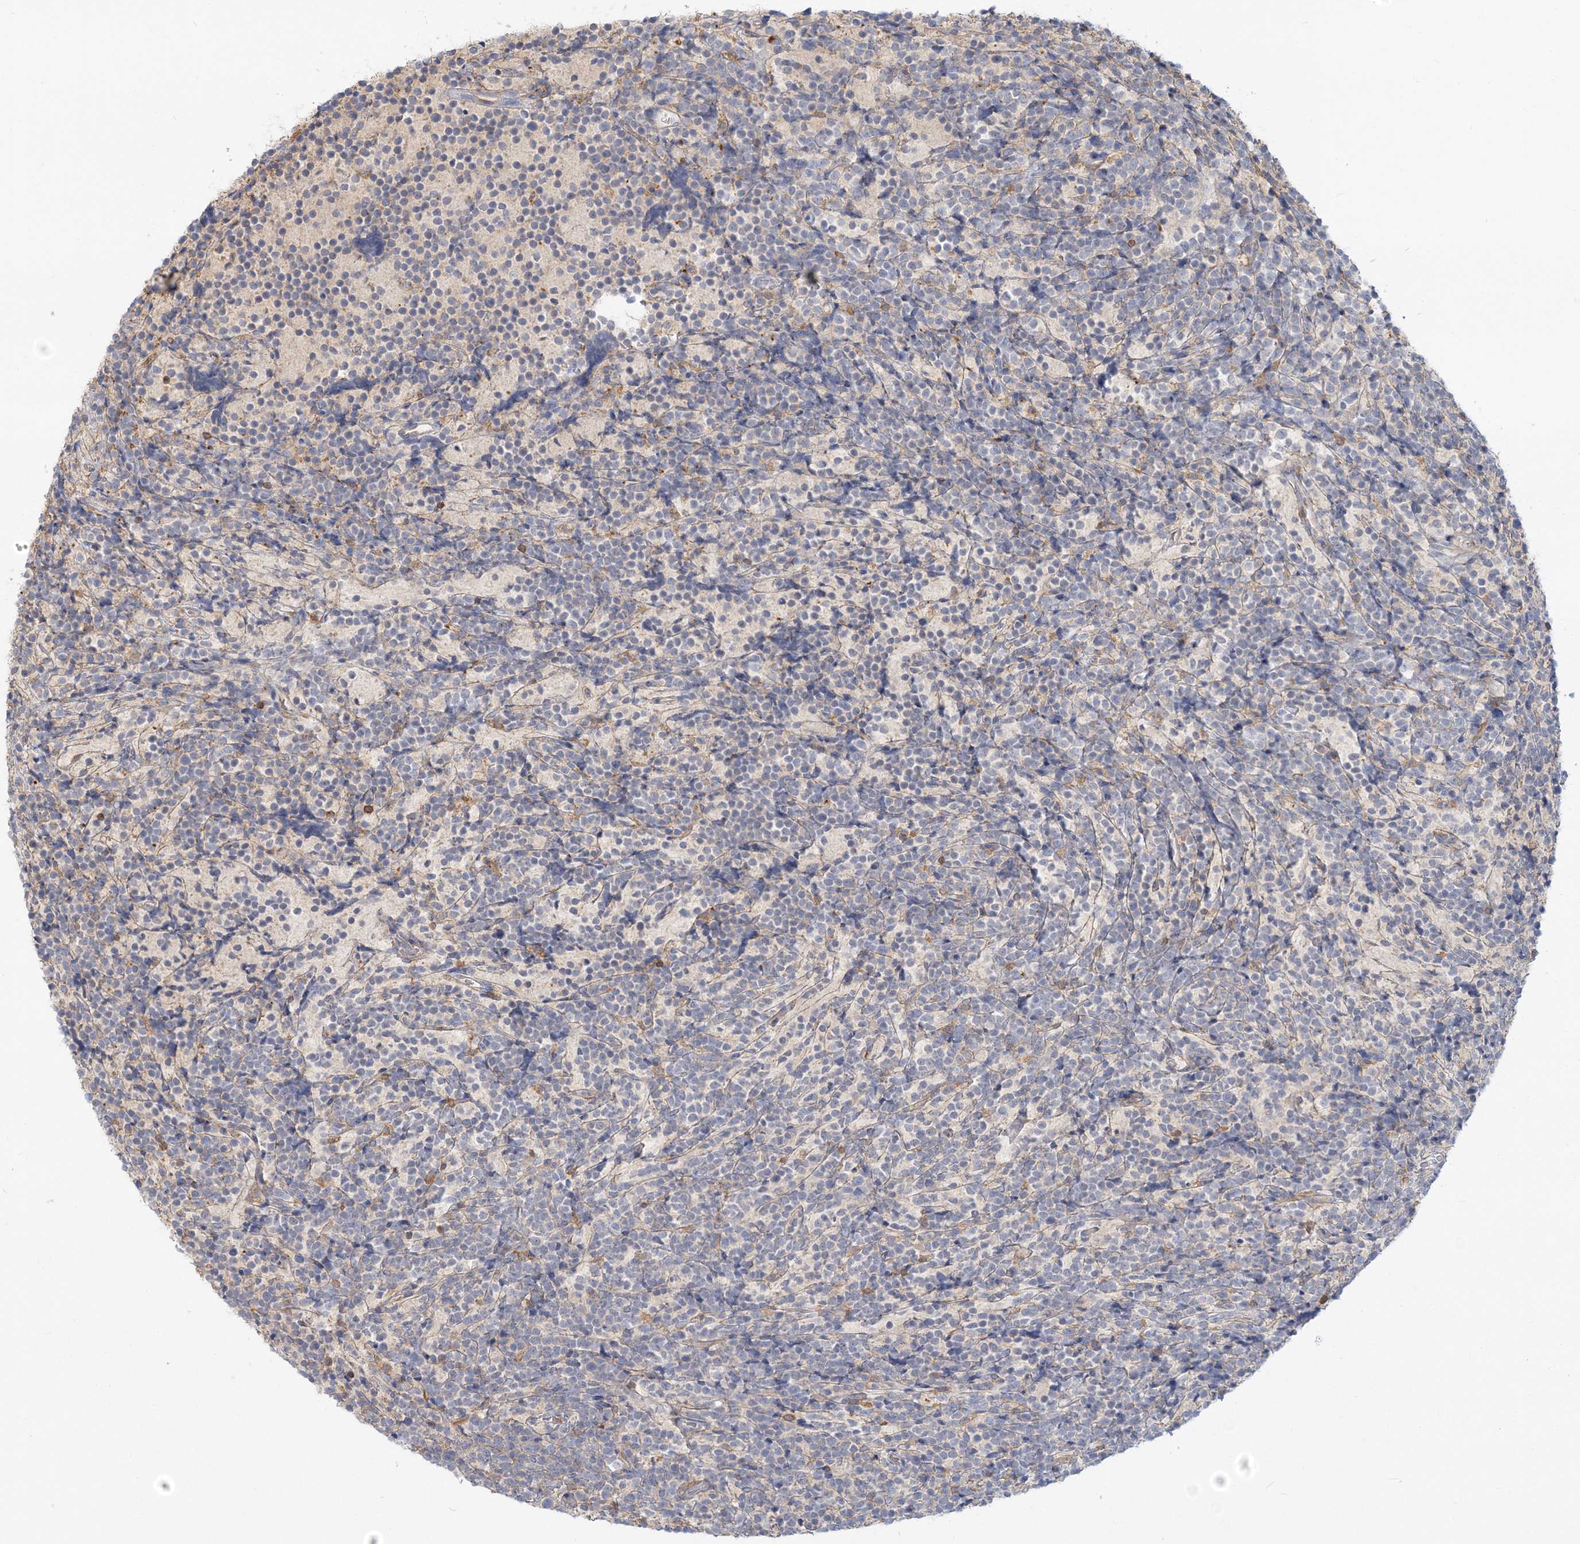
{"staining": {"intensity": "negative", "quantity": "none", "location": "none"}, "tissue": "glioma", "cell_type": "Tumor cells", "image_type": "cancer", "snomed": [{"axis": "morphology", "description": "Glioma, malignant, Low grade"}, {"axis": "topography", "description": "Brain"}], "caption": "Human low-grade glioma (malignant) stained for a protein using immunohistochemistry (IHC) displays no positivity in tumor cells.", "gene": "ANKS1A", "patient": {"sex": "female", "age": 1}}